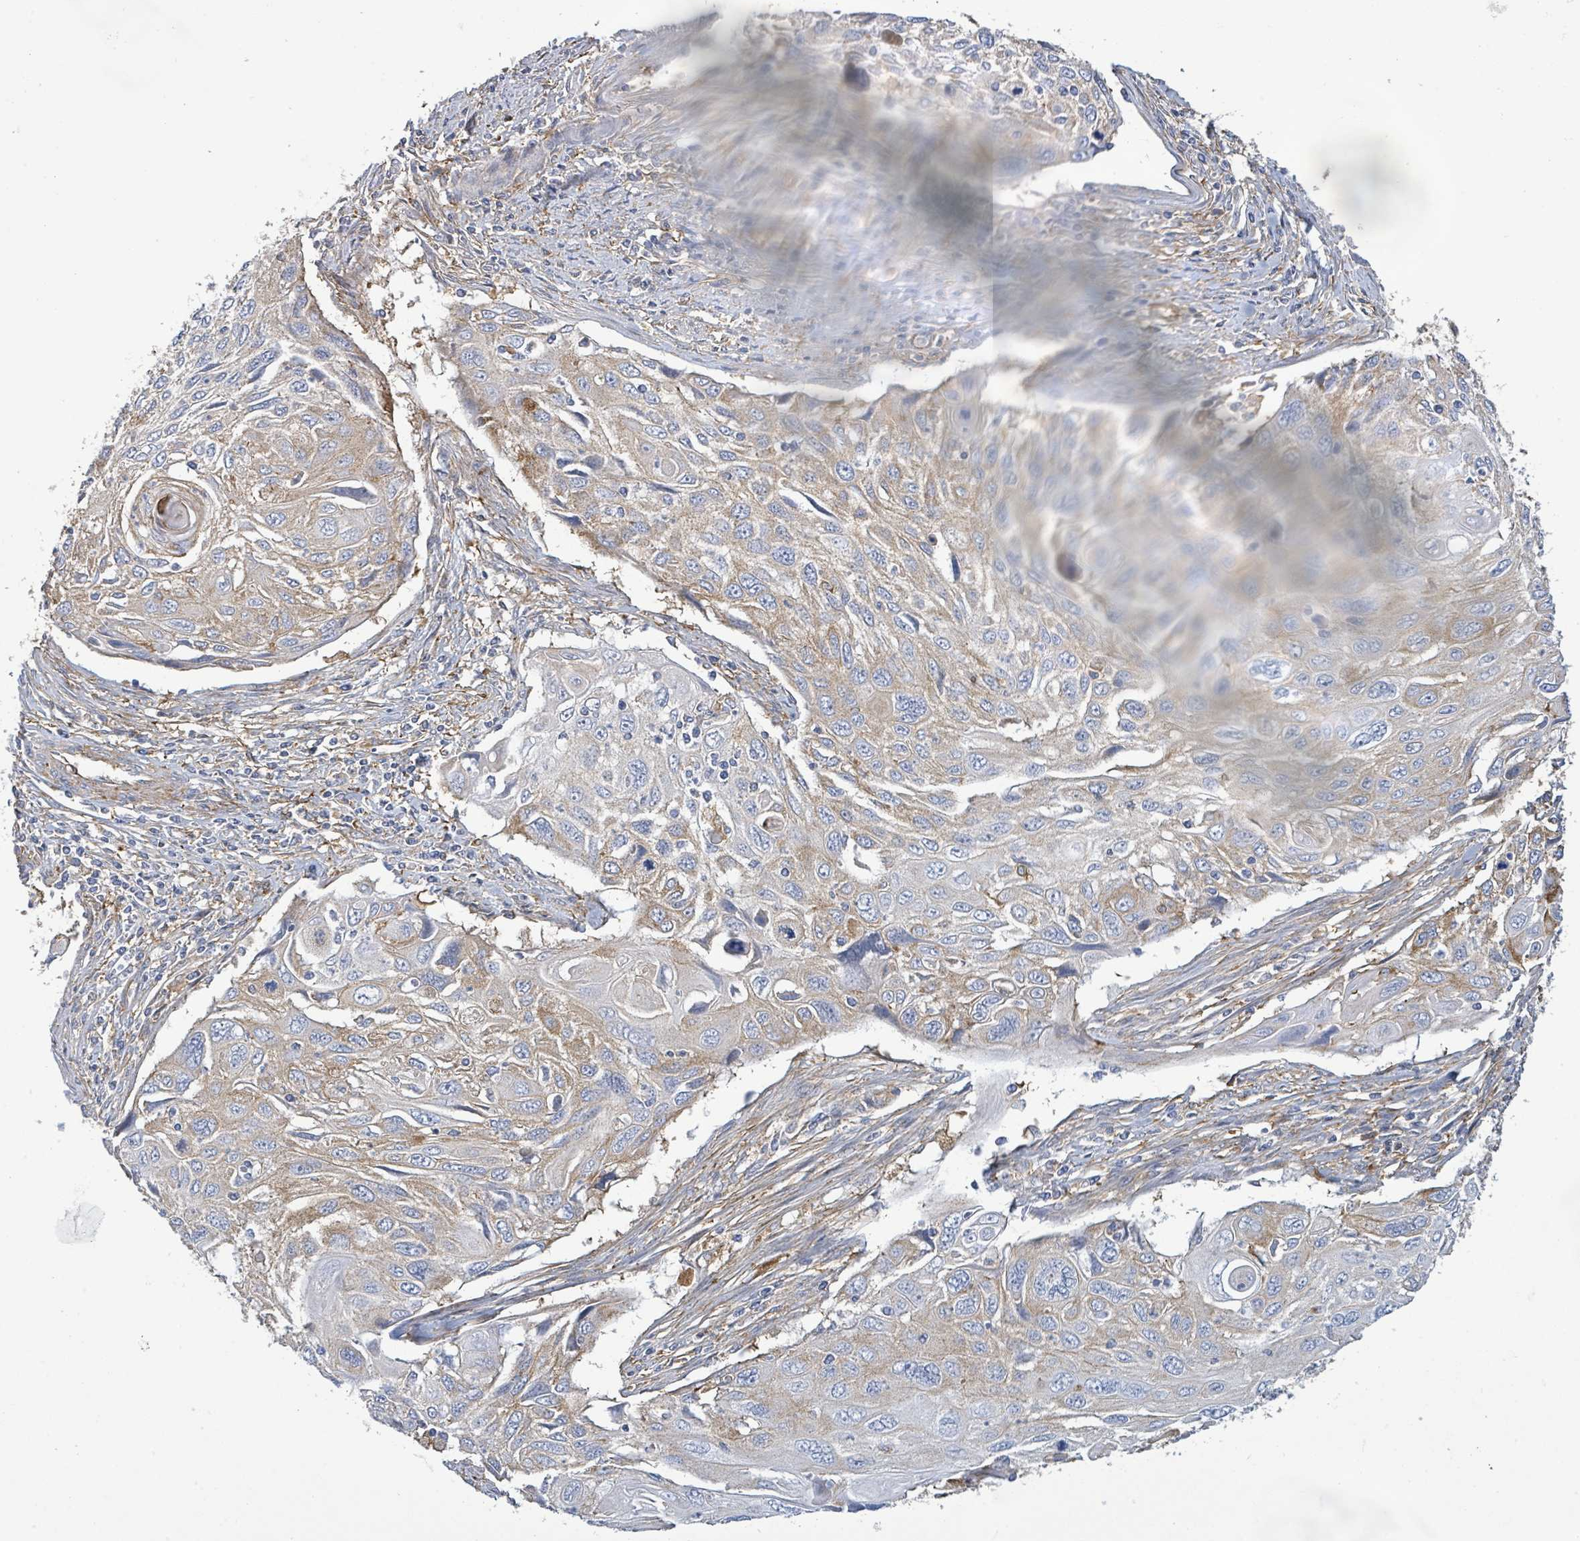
{"staining": {"intensity": "moderate", "quantity": "<25%", "location": "cytoplasmic/membranous"}, "tissue": "cervical cancer", "cell_type": "Tumor cells", "image_type": "cancer", "snomed": [{"axis": "morphology", "description": "Squamous cell carcinoma, NOS"}, {"axis": "topography", "description": "Cervix"}], "caption": "Cervical cancer (squamous cell carcinoma) stained with a protein marker exhibits moderate staining in tumor cells.", "gene": "EGFL7", "patient": {"sex": "female", "age": 70}}